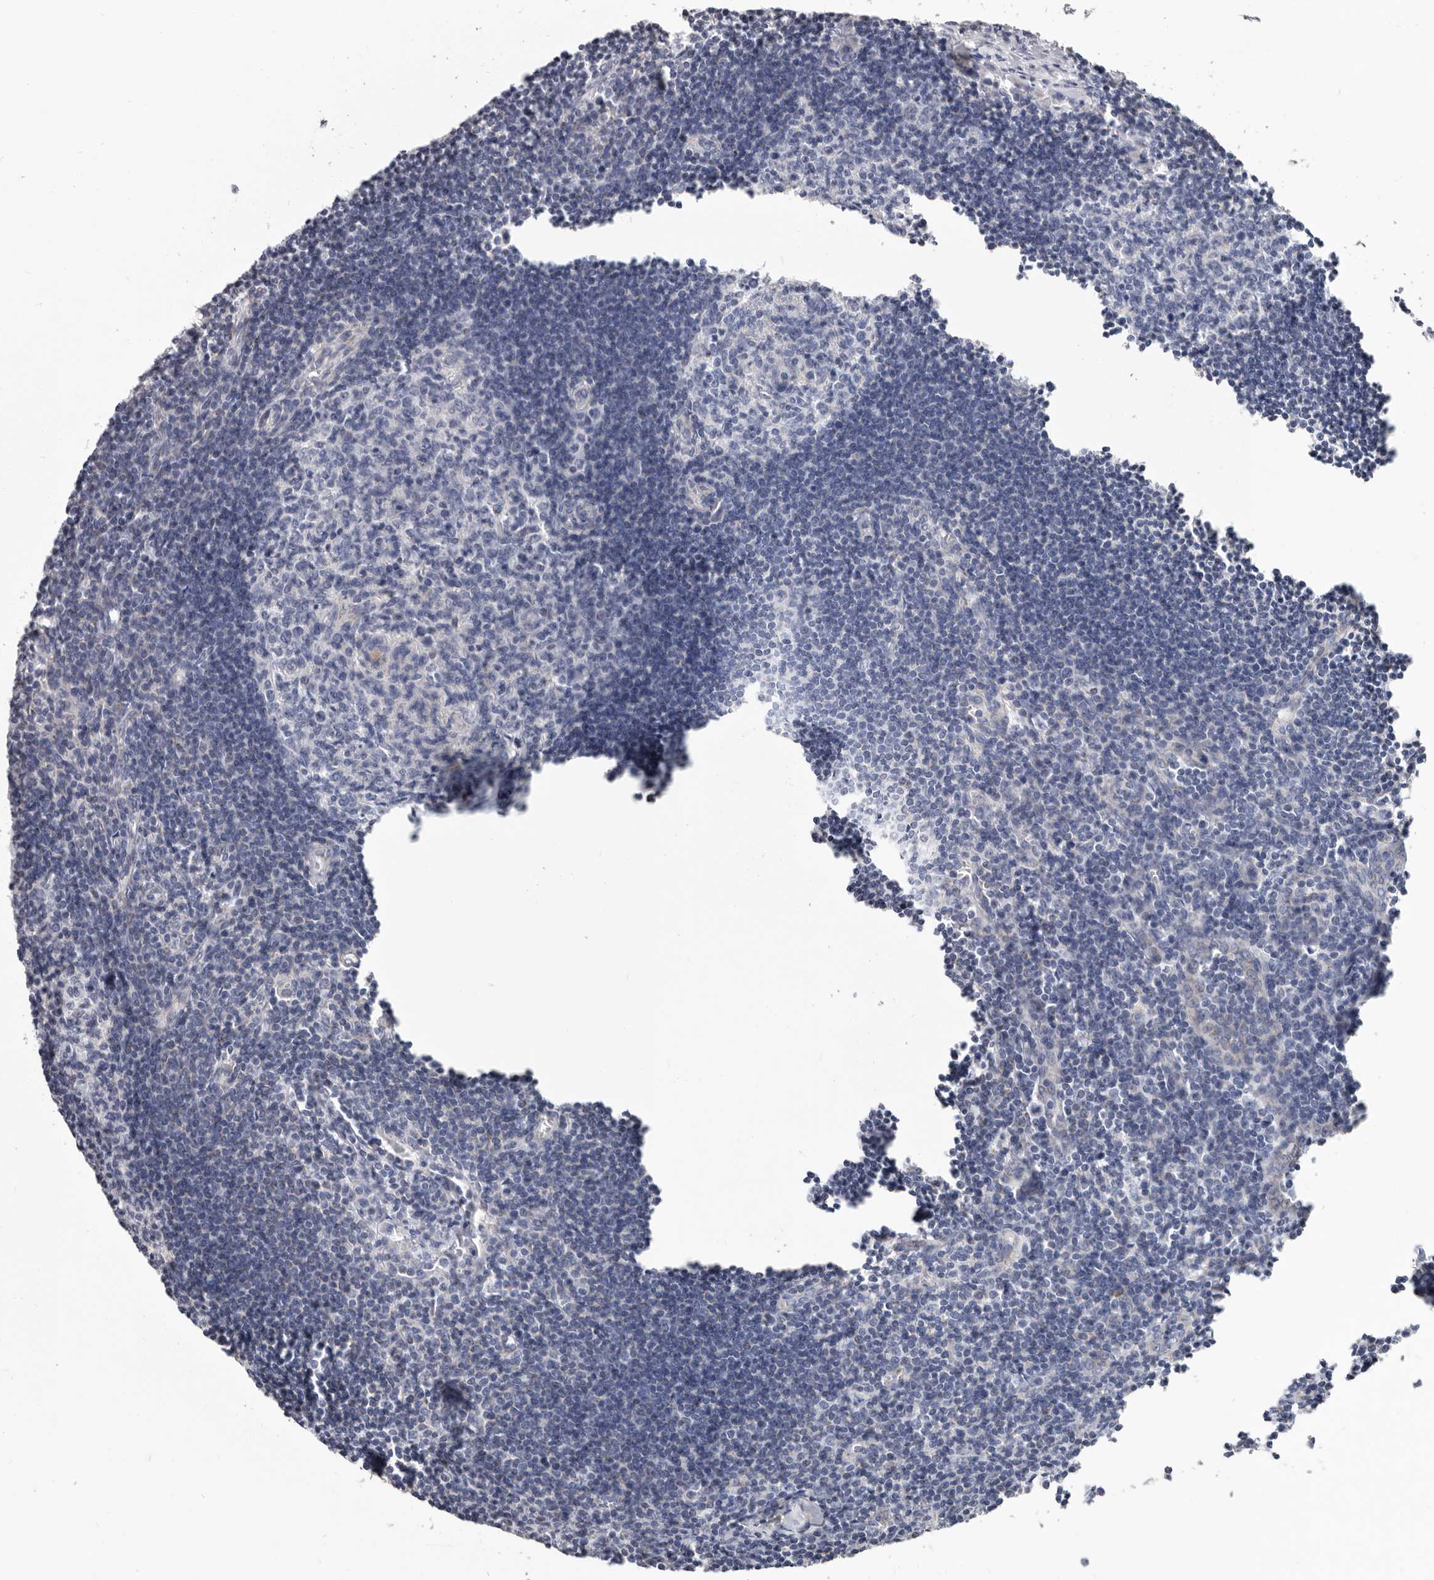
{"staining": {"intensity": "weak", "quantity": "<25%", "location": "cytoplasmic/membranous"}, "tissue": "lymph node", "cell_type": "Germinal center cells", "image_type": "normal", "snomed": [{"axis": "morphology", "description": "Normal tissue, NOS"}, {"axis": "morphology", "description": "Malignant melanoma, Metastatic site"}, {"axis": "topography", "description": "Lymph node"}], "caption": "Immunohistochemistry (IHC) of normal lymph node shows no expression in germinal center cells.", "gene": "RSPO2", "patient": {"sex": "male", "age": 41}}